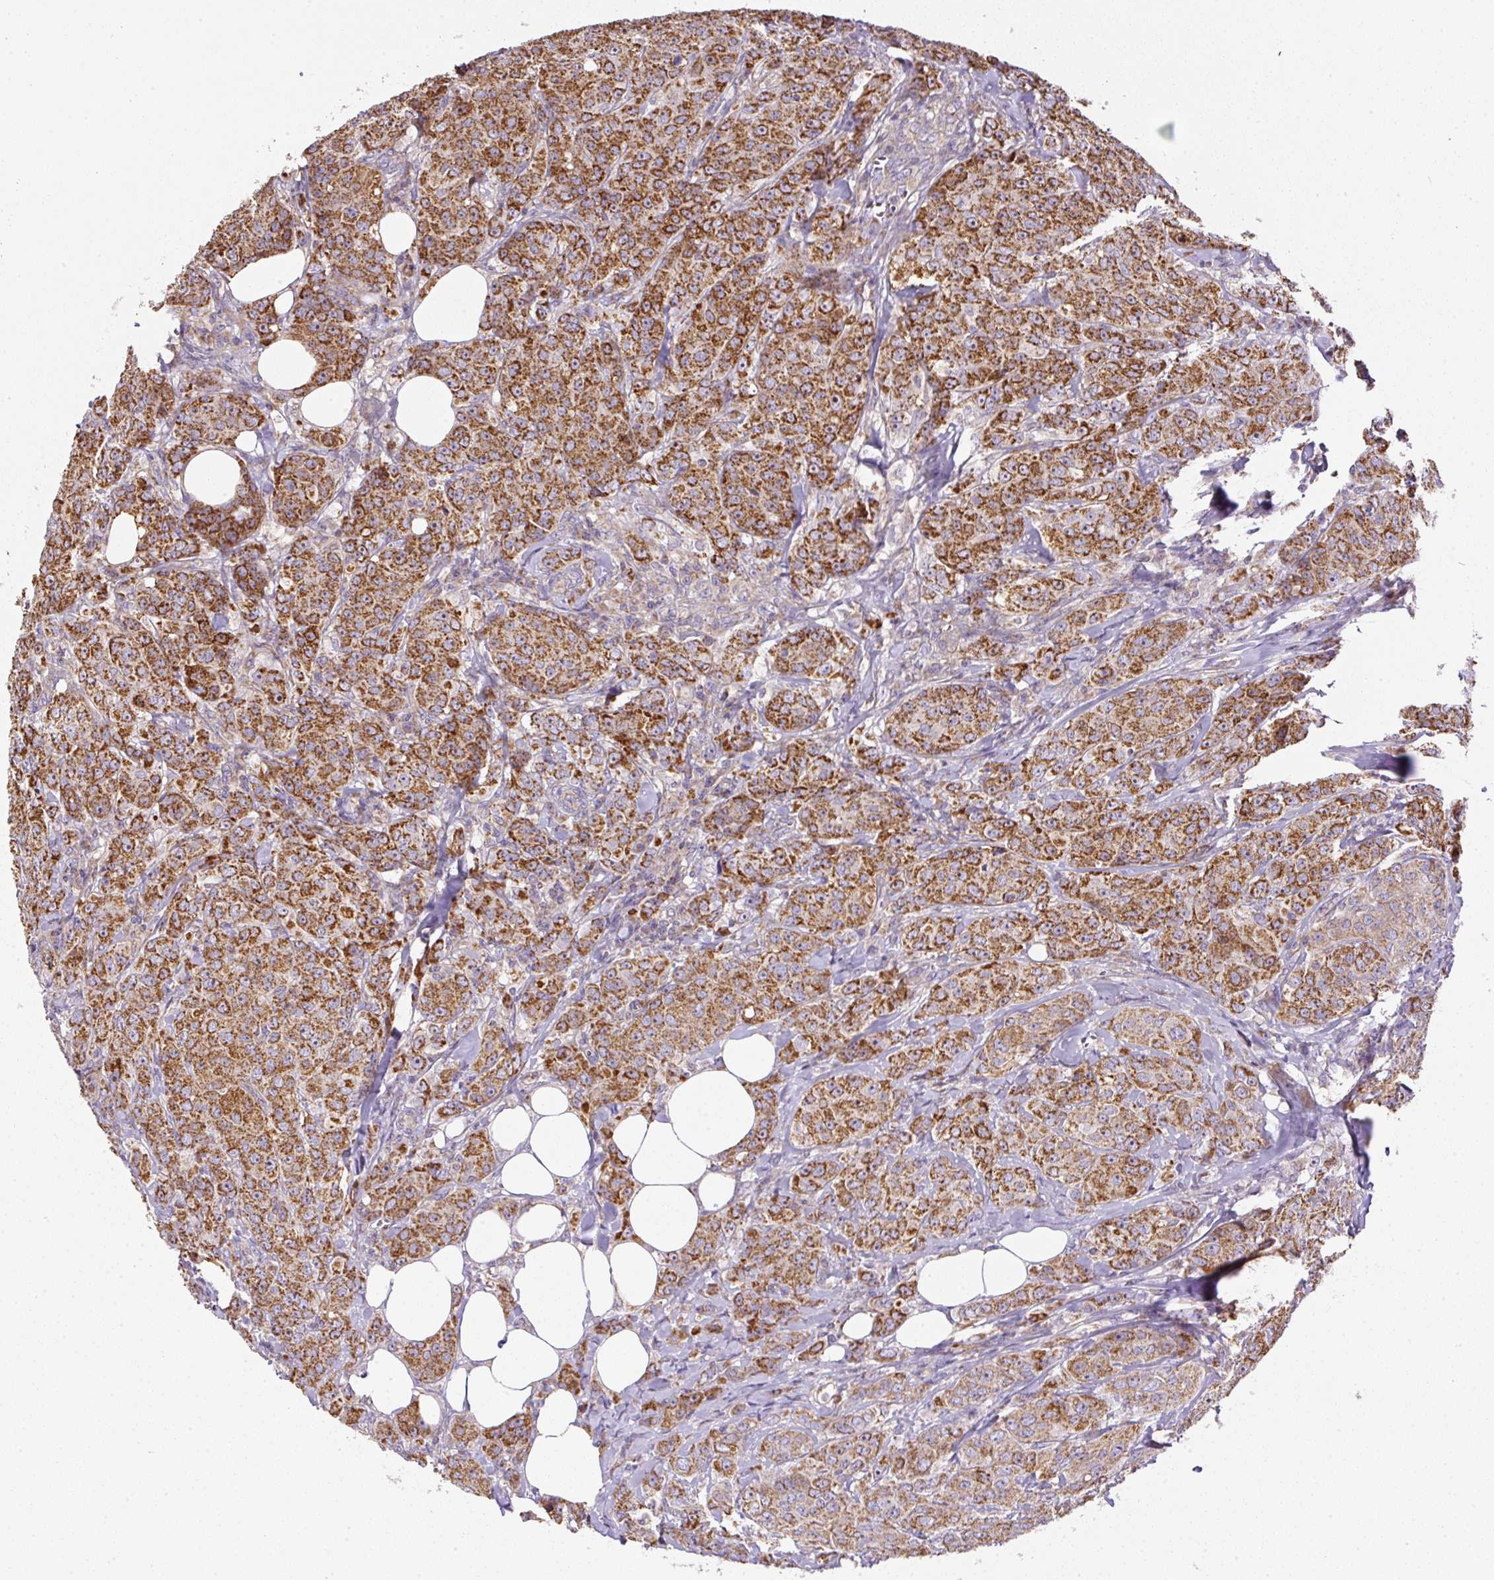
{"staining": {"intensity": "strong", "quantity": ">75%", "location": "cytoplasmic/membranous"}, "tissue": "breast cancer", "cell_type": "Tumor cells", "image_type": "cancer", "snomed": [{"axis": "morphology", "description": "Duct carcinoma"}, {"axis": "topography", "description": "Breast"}], "caption": "This histopathology image demonstrates IHC staining of breast cancer, with high strong cytoplasmic/membranous expression in approximately >75% of tumor cells.", "gene": "NDUFAF2", "patient": {"sex": "female", "age": 43}}